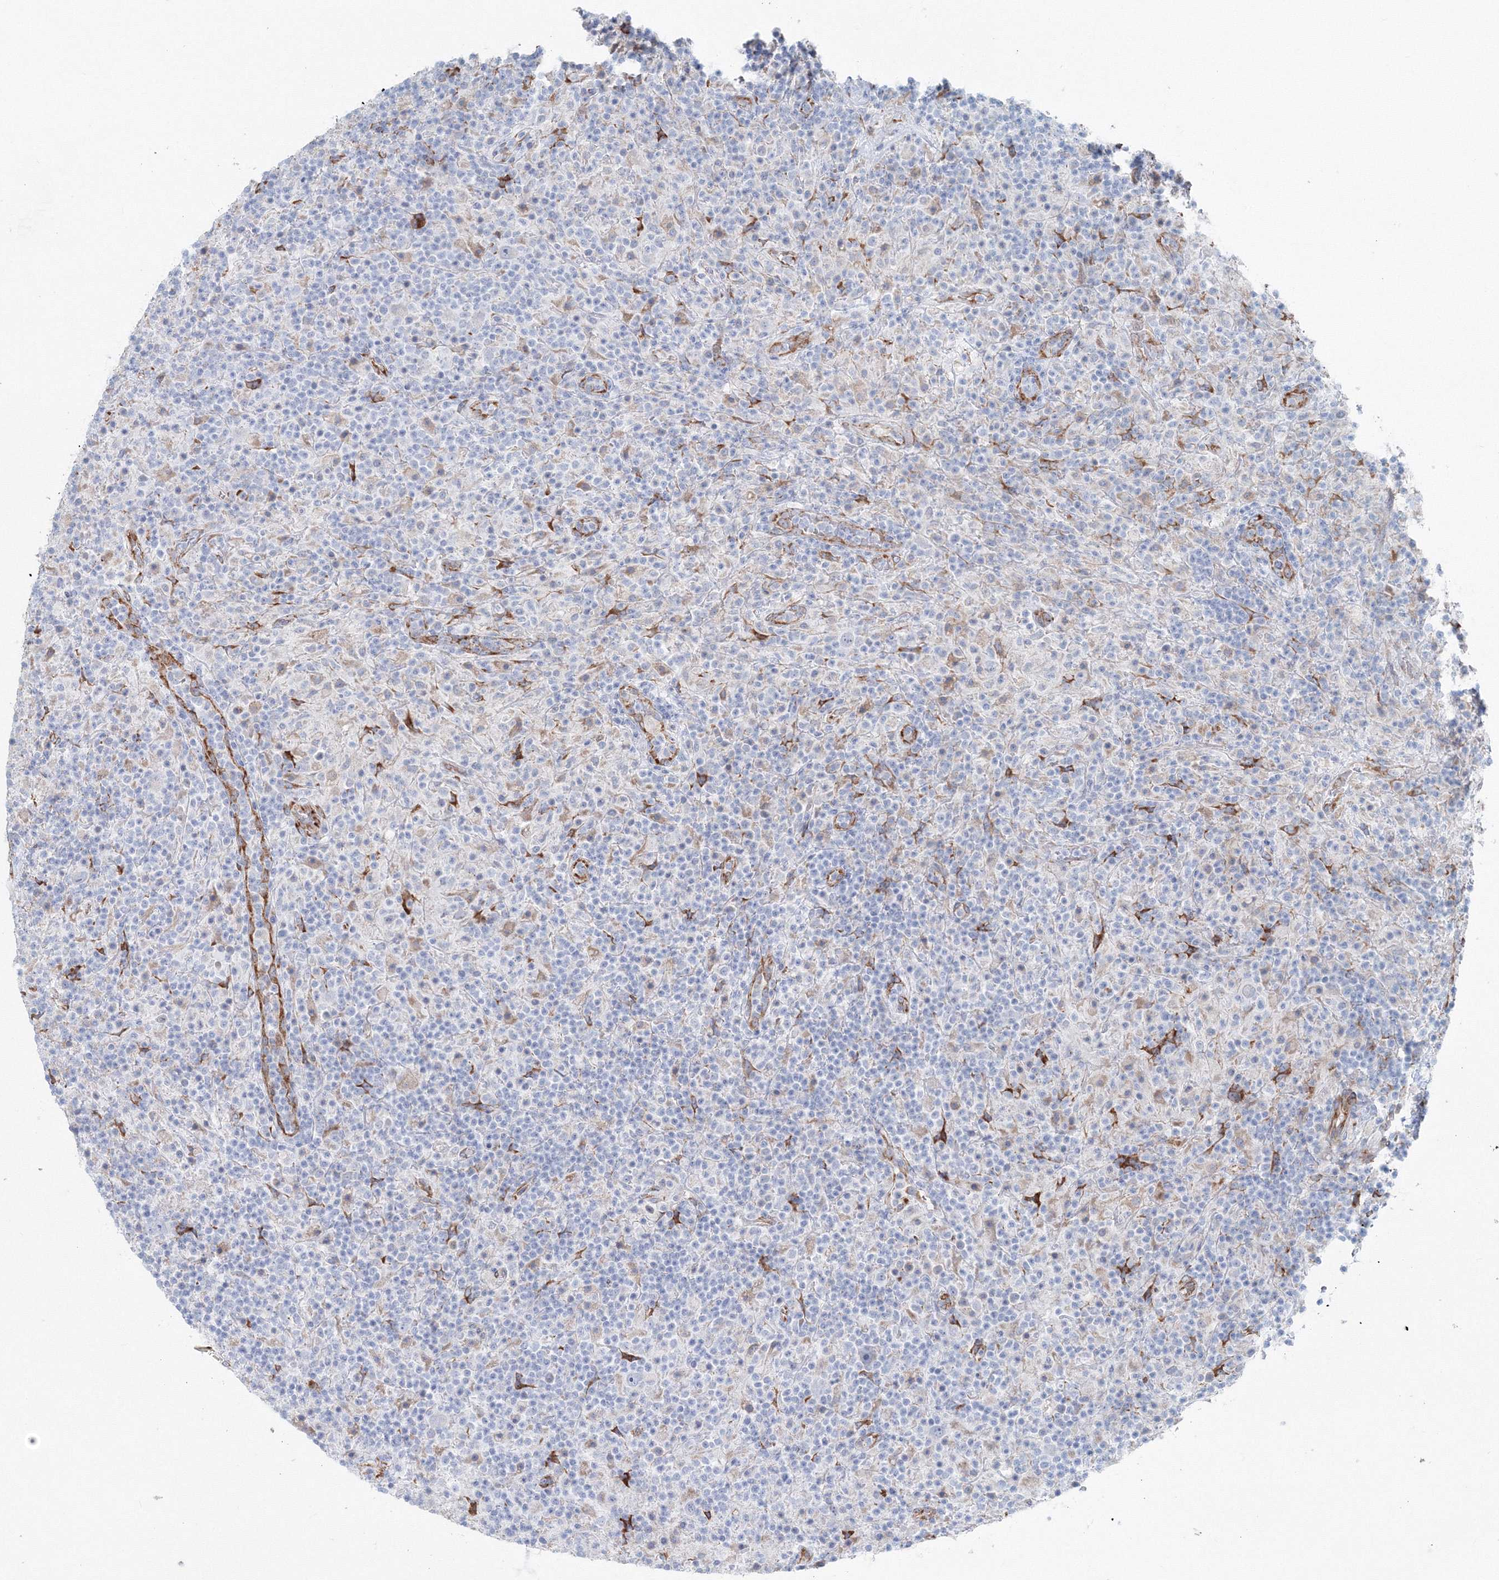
{"staining": {"intensity": "negative", "quantity": "none", "location": "none"}, "tissue": "lymphoma", "cell_type": "Tumor cells", "image_type": "cancer", "snomed": [{"axis": "morphology", "description": "Hodgkin's disease, NOS"}, {"axis": "topography", "description": "Lymph node"}], "caption": "High magnification brightfield microscopy of lymphoma stained with DAB (3,3'-diaminobenzidine) (brown) and counterstained with hematoxylin (blue): tumor cells show no significant expression.", "gene": "RCN1", "patient": {"sex": "male", "age": 70}}